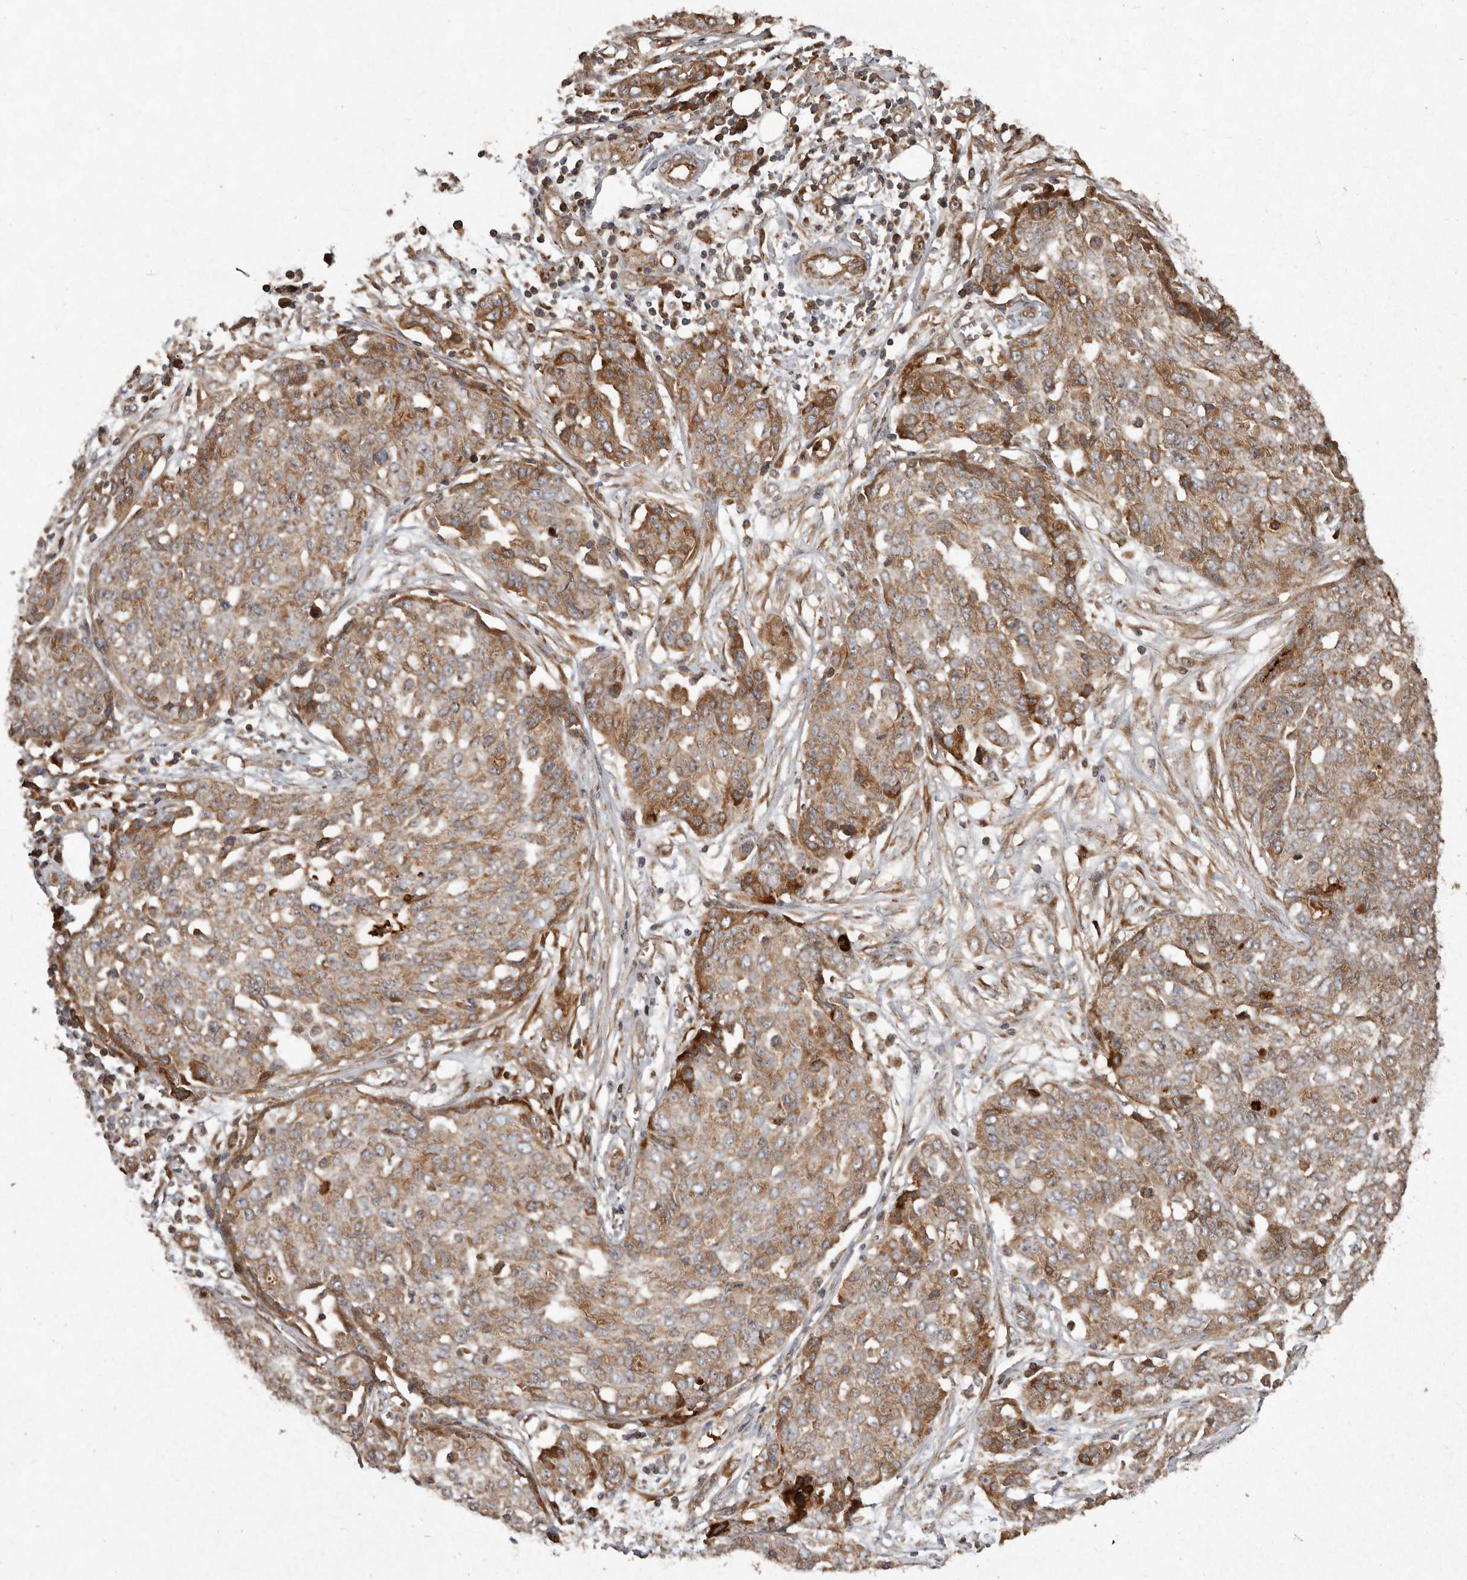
{"staining": {"intensity": "moderate", "quantity": ">75%", "location": "cytoplasmic/membranous"}, "tissue": "ovarian cancer", "cell_type": "Tumor cells", "image_type": "cancer", "snomed": [{"axis": "morphology", "description": "Cystadenocarcinoma, serous, NOS"}, {"axis": "topography", "description": "Soft tissue"}, {"axis": "topography", "description": "Ovary"}], "caption": "A high-resolution histopathology image shows immunohistochemistry staining of ovarian cancer, which exhibits moderate cytoplasmic/membranous staining in approximately >75% of tumor cells.", "gene": "SEMA3A", "patient": {"sex": "female", "age": 57}}